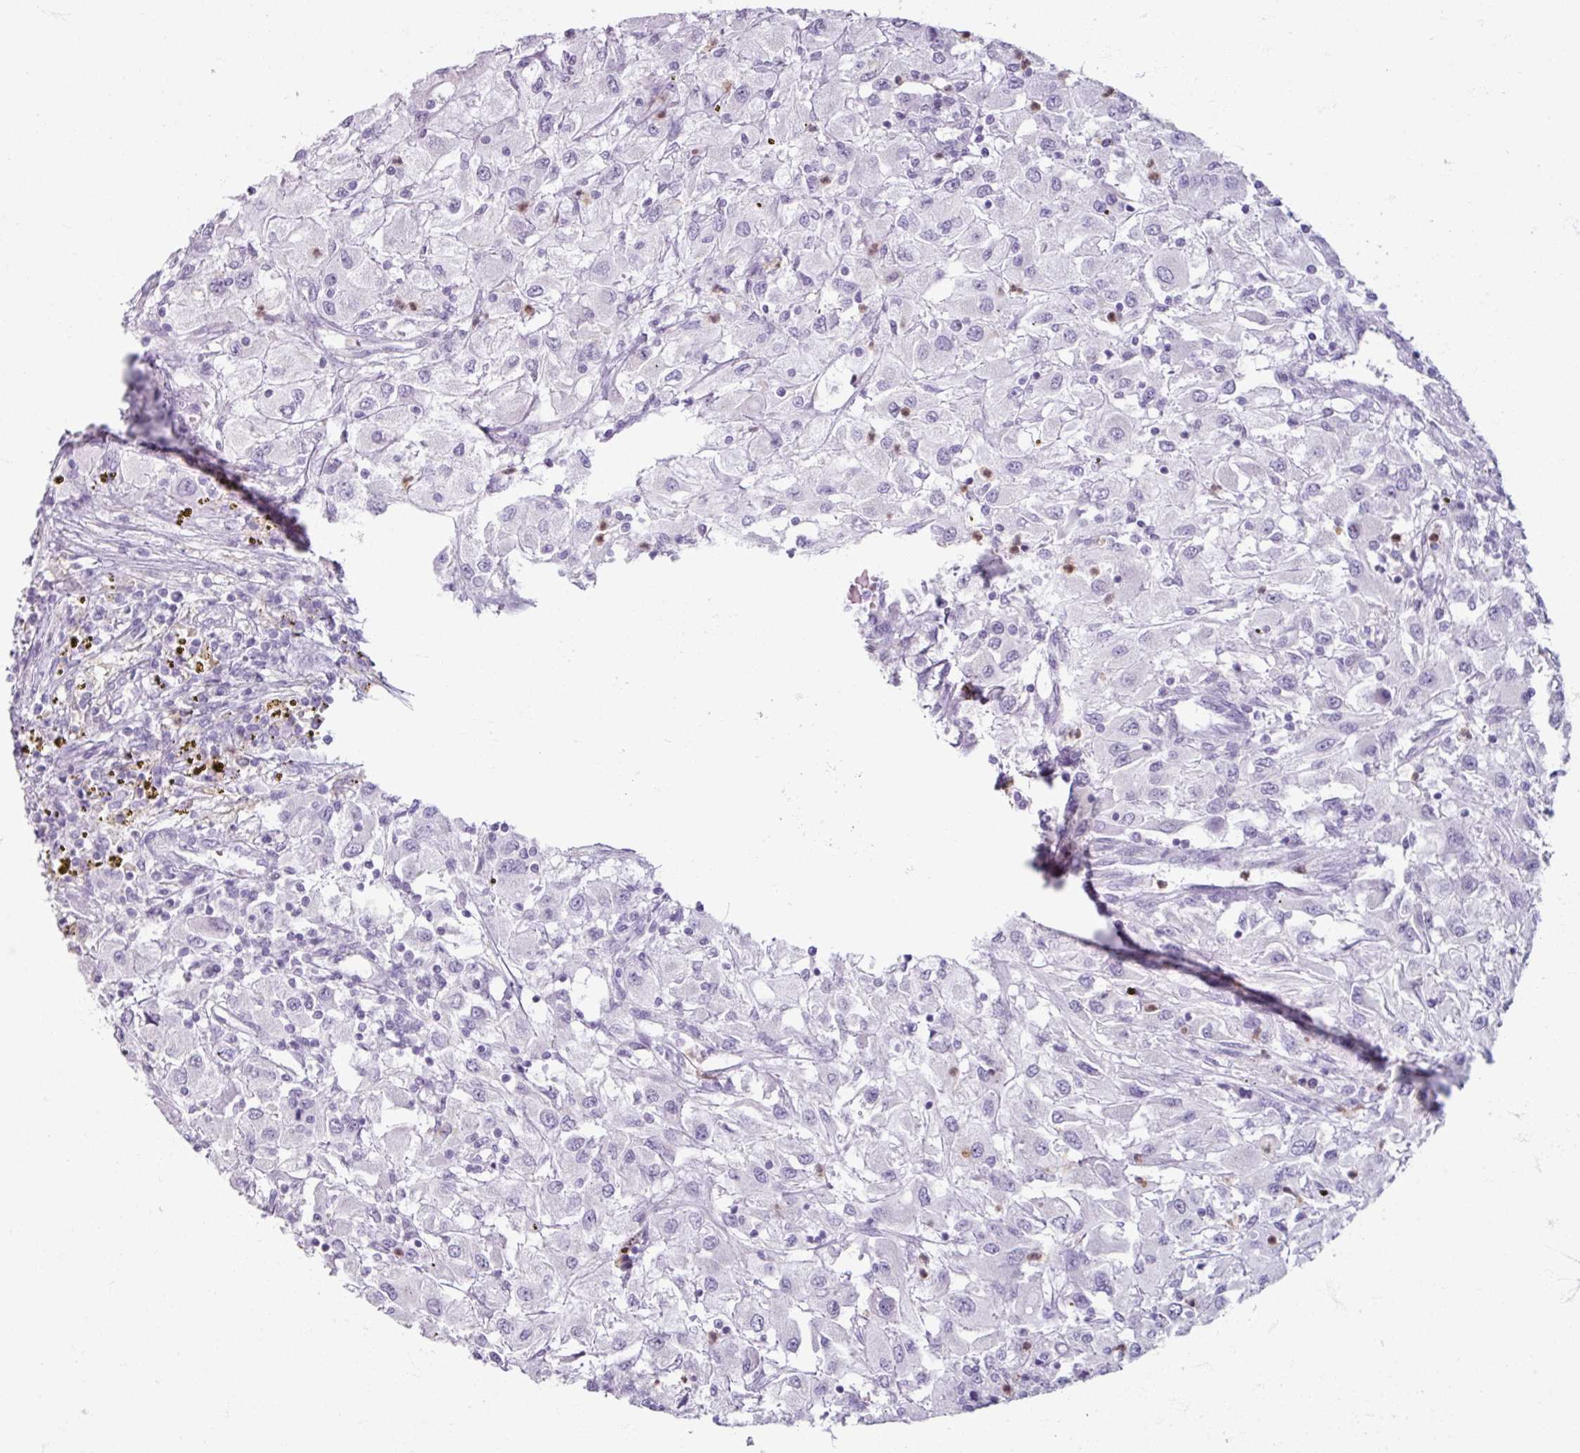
{"staining": {"intensity": "negative", "quantity": "none", "location": "none"}, "tissue": "renal cancer", "cell_type": "Tumor cells", "image_type": "cancer", "snomed": [{"axis": "morphology", "description": "Adenocarcinoma, NOS"}, {"axis": "topography", "description": "Kidney"}], "caption": "High power microscopy photomicrograph of an IHC photomicrograph of renal adenocarcinoma, revealing no significant expression in tumor cells.", "gene": "ARG1", "patient": {"sex": "female", "age": 67}}